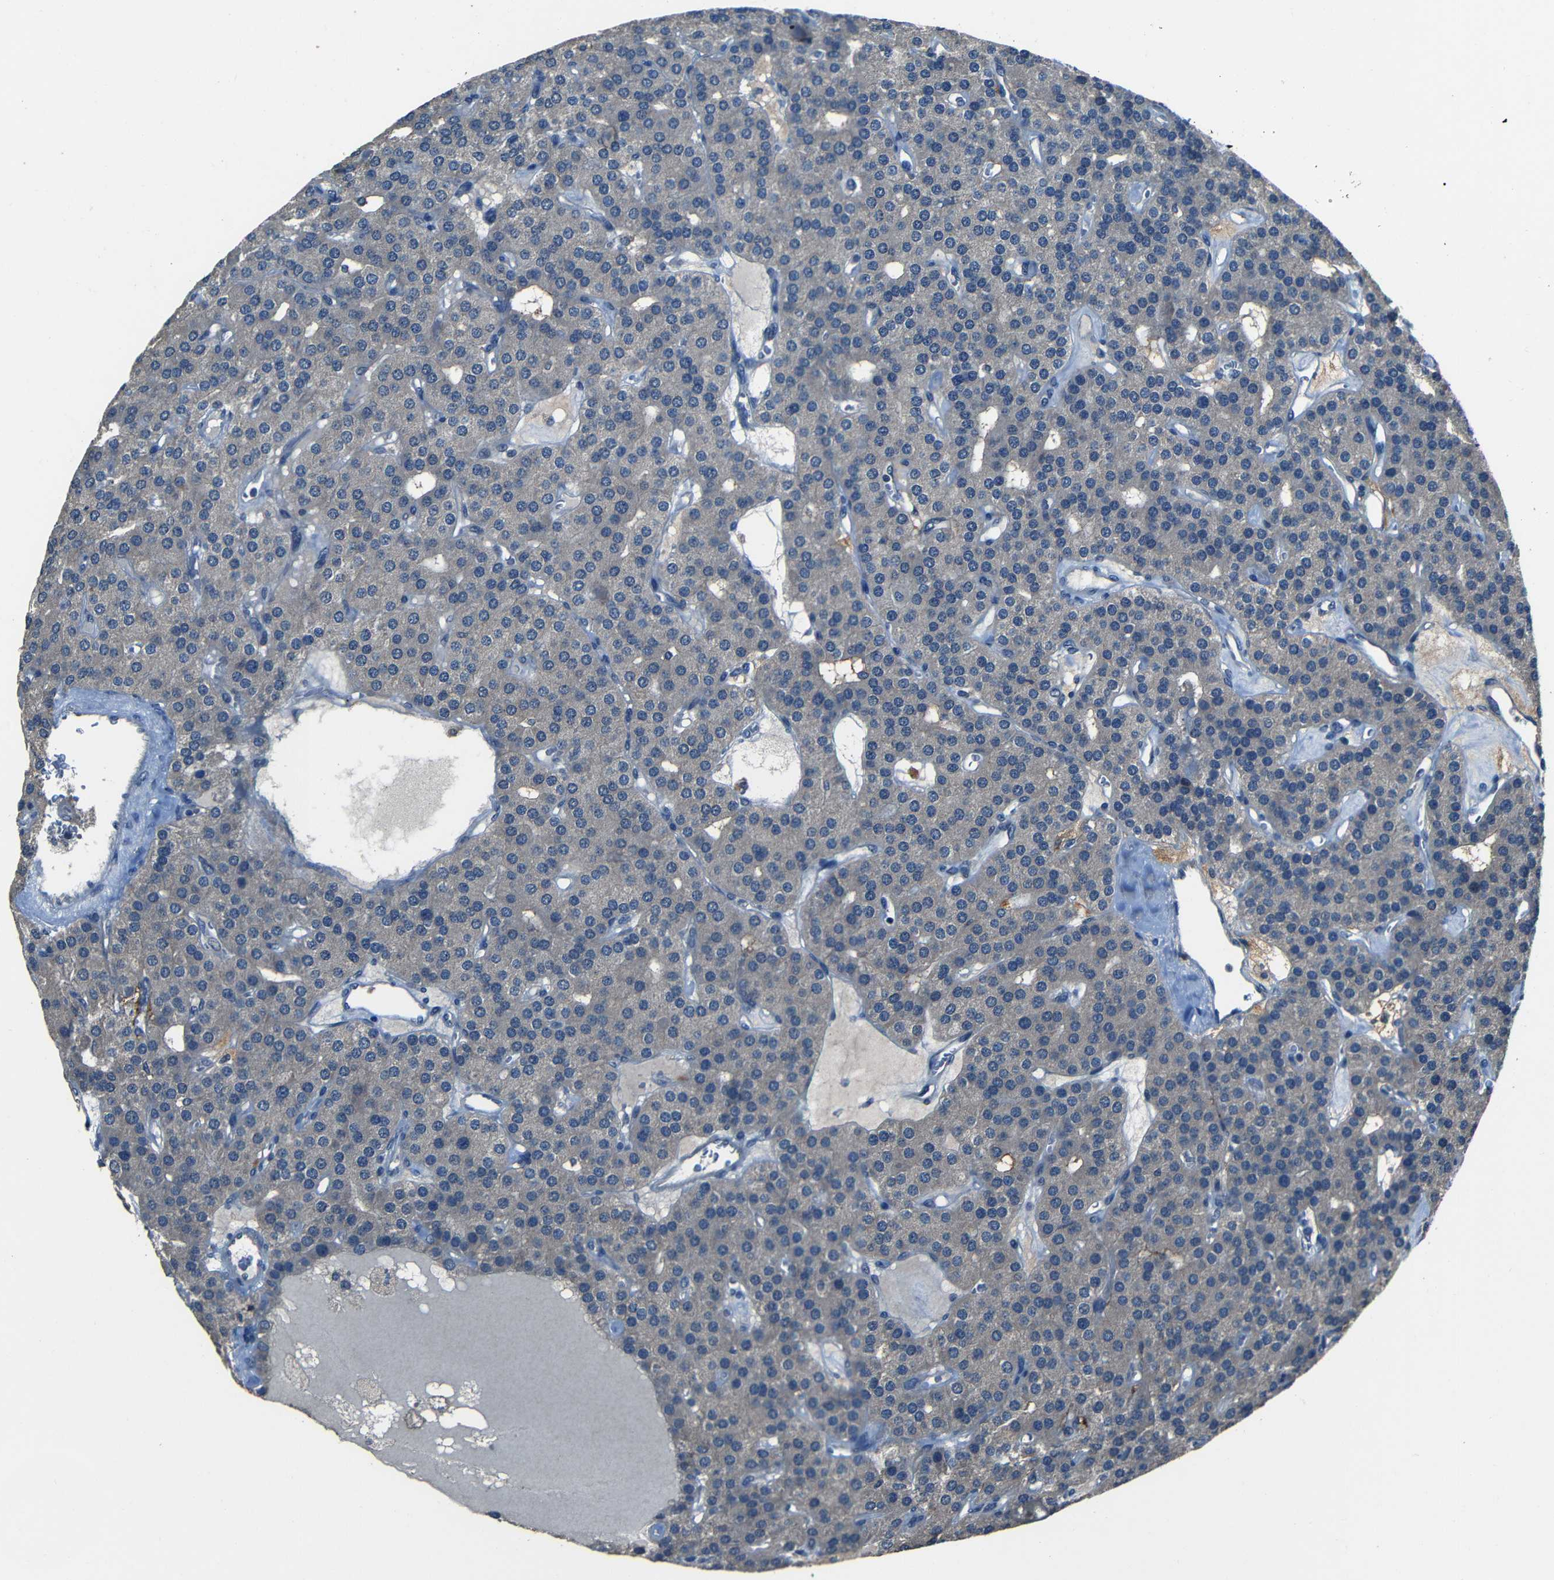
{"staining": {"intensity": "negative", "quantity": "none", "location": "none"}, "tissue": "parathyroid gland", "cell_type": "Glandular cells", "image_type": "normal", "snomed": [{"axis": "morphology", "description": "Normal tissue, NOS"}, {"axis": "morphology", "description": "Adenoma, NOS"}, {"axis": "topography", "description": "Parathyroid gland"}], "caption": "The micrograph reveals no staining of glandular cells in benign parathyroid gland.", "gene": "SLA", "patient": {"sex": "female", "age": 86}}